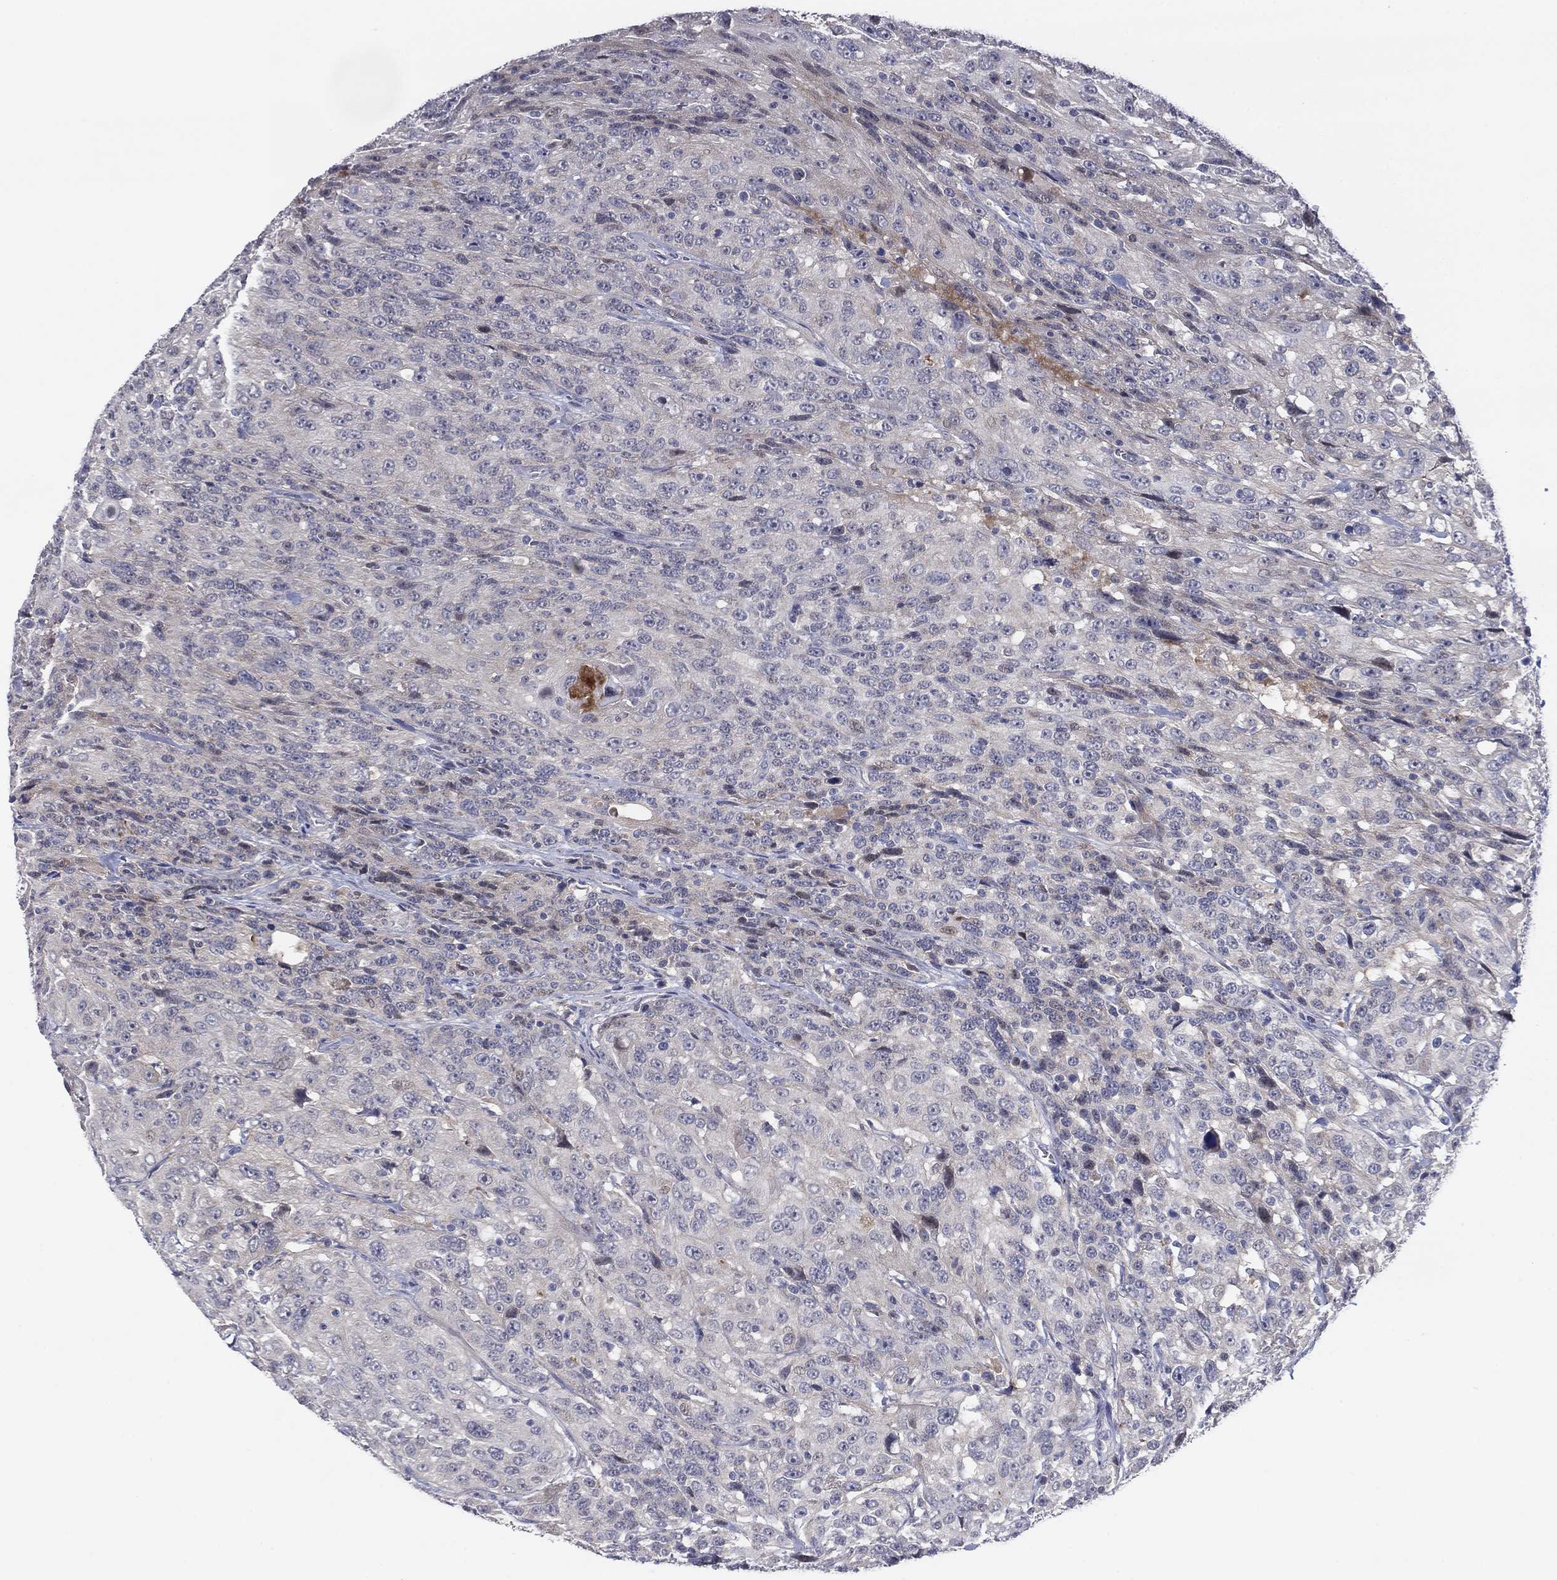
{"staining": {"intensity": "negative", "quantity": "none", "location": "none"}, "tissue": "urothelial cancer", "cell_type": "Tumor cells", "image_type": "cancer", "snomed": [{"axis": "morphology", "description": "Urothelial carcinoma, NOS"}, {"axis": "morphology", "description": "Urothelial carcinoma, High grade"}, {"axis": "topography", "description": "Urinary bladder"}], "caption": "Human urothelial carcinoma (high-grade) stained for a protein using IHC shows no staining in tumor cells.", "gene": "AMN1", "patient": {"sex": "female", "age": 73}}